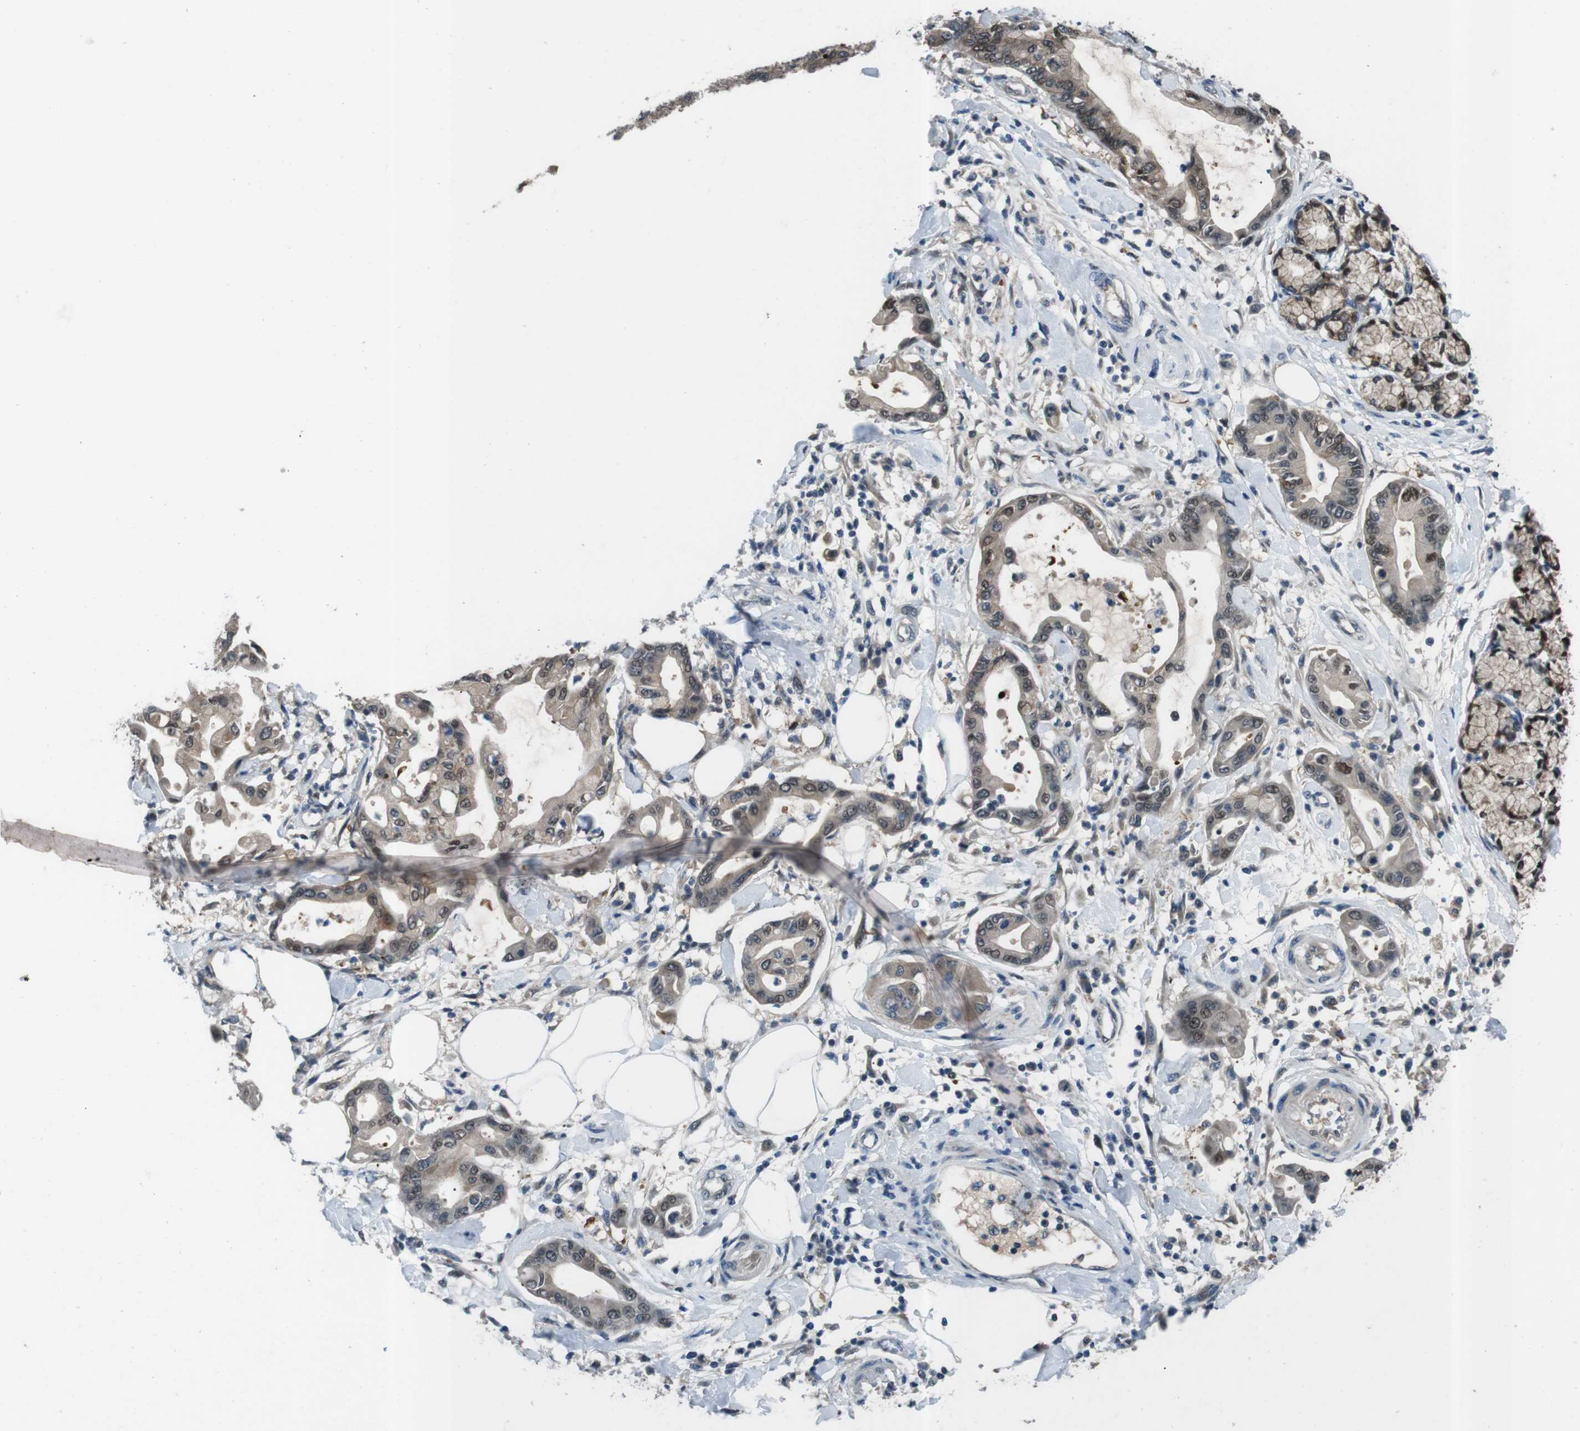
{"staining": {"intensity": "moderate", "quantity": ">75%", "location": "cytoplasmic/membranous,nuclear"}, "tissue": "pancreatic cancer", "cell_type": "Tumor cells", "image_type": "cancer", "snomed": [{"axis": "morphology", "description": "Adenocarcinoma, NOS"}, {"axis": "morphology", "description": "Adenocarcinoma, metastatic, NOS"}, {"axis": "topography", "description": "Lymph node"}, {"axis": "topography", "description": "Pancreas"}, {"axis": "topography", "description": "Duodenum"}], "caption": "Immunohistochemical staining of human metastatic adenocarcinoma (pancreatic) displays moderate cytoplasmic/membranous and nuclear protein staining in approximately >75% of tumor cells. The protein is shown in brown color, while the nuclei are stained blue.", "gene": "LRP5", "patient": {"sex": "female", "age": 64}}